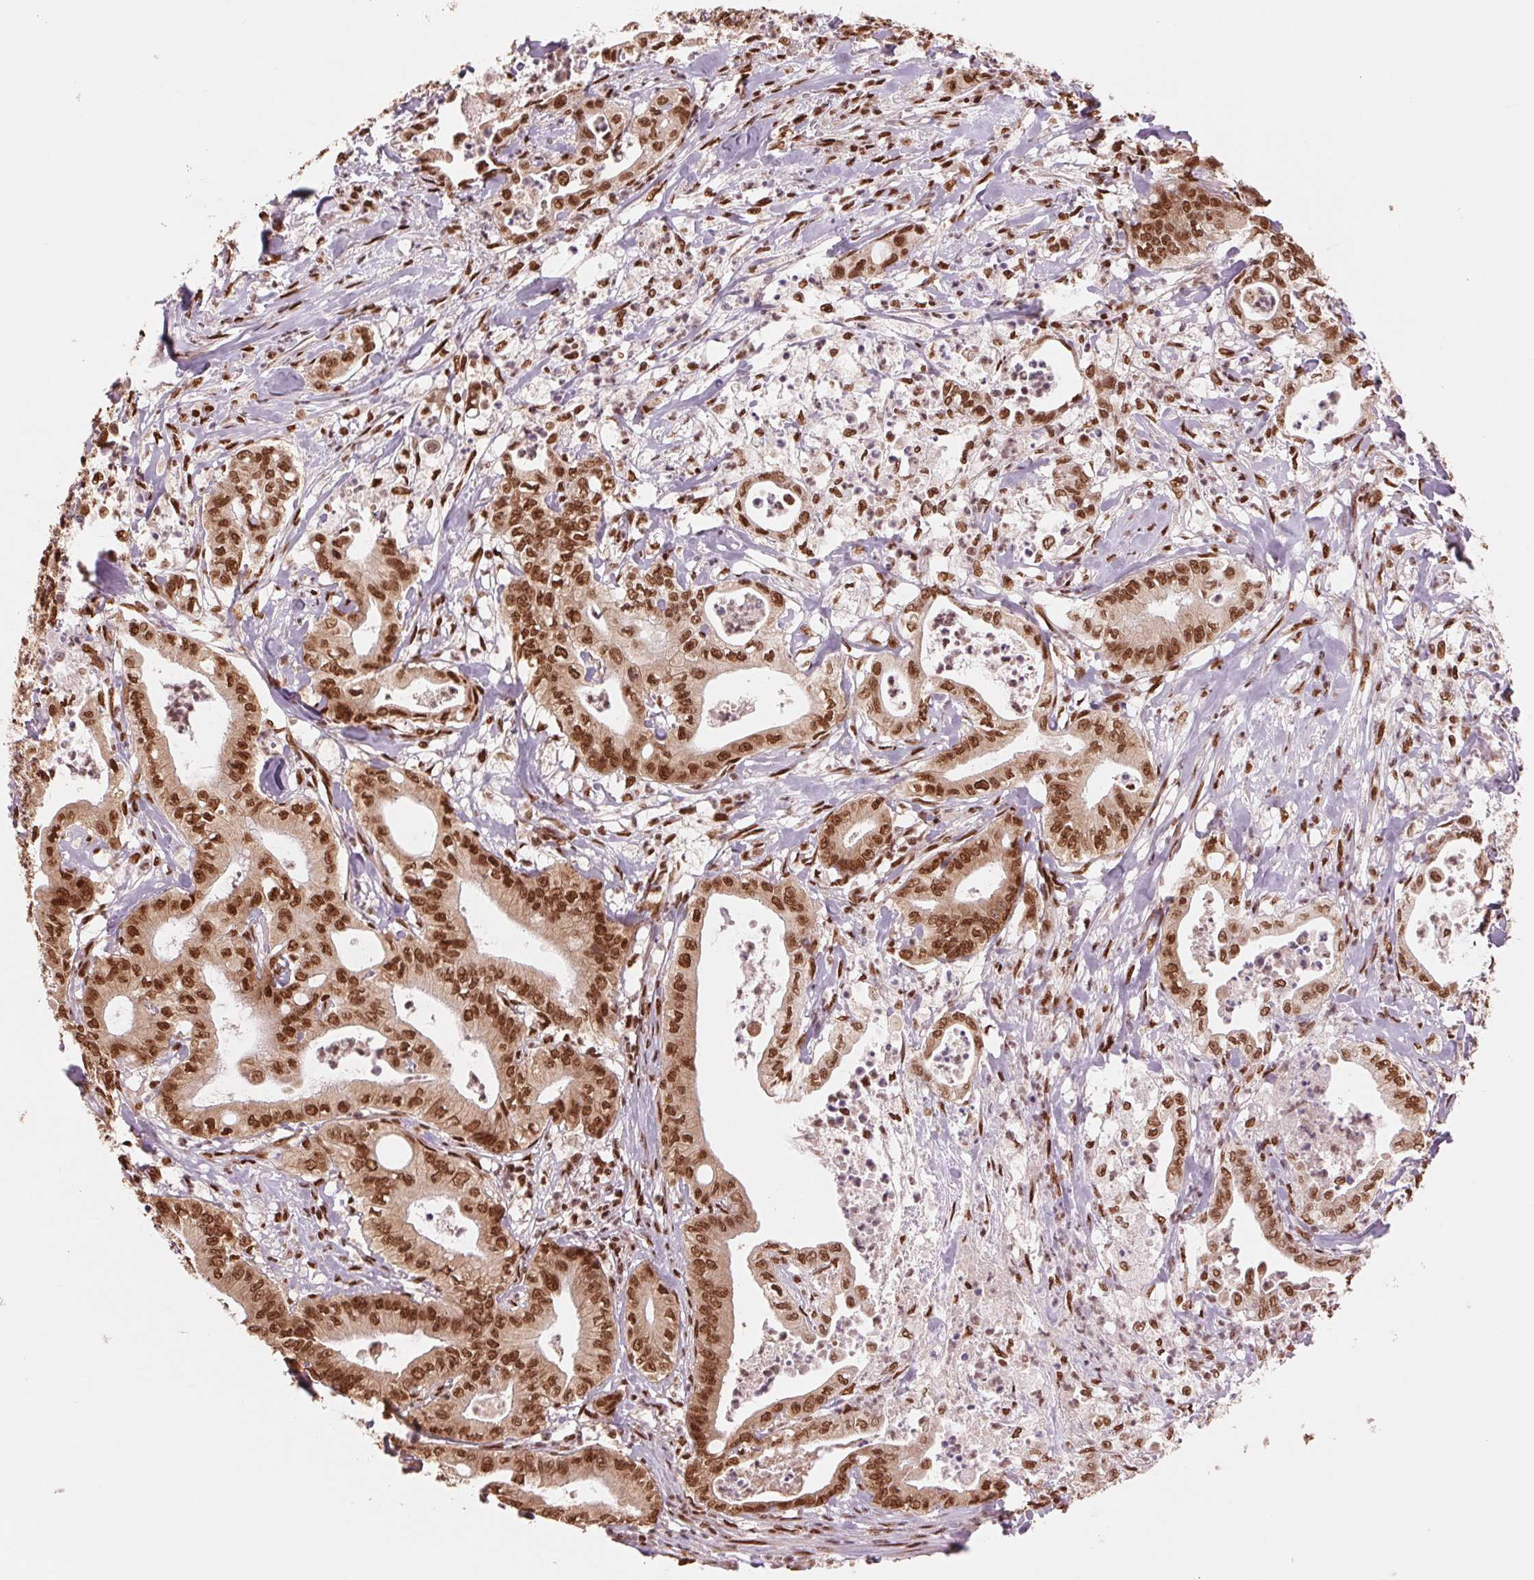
{"staining": {"intensity": "strong", "quantity": ">75%", "location": "nuclear"}, "tissue": "pancreatic cancer", "cell_type": "Tumor cells", "image_type": "cancer", "snomed": [{"axis": "morphology", "description": "Adenocarcinoma, NOS"}, {"axis": "topography", "description": "Pancreas"}], "caption": "Protein analysis of pancreatic adenocarcinoma tissue reveals strong nuclear staining in about >75% of tumor cells. (Brightfield microscopy of DAB IHC at high magnification).", "gene": "TTLL9", "patient": {"sex": "male", "age": 71}}